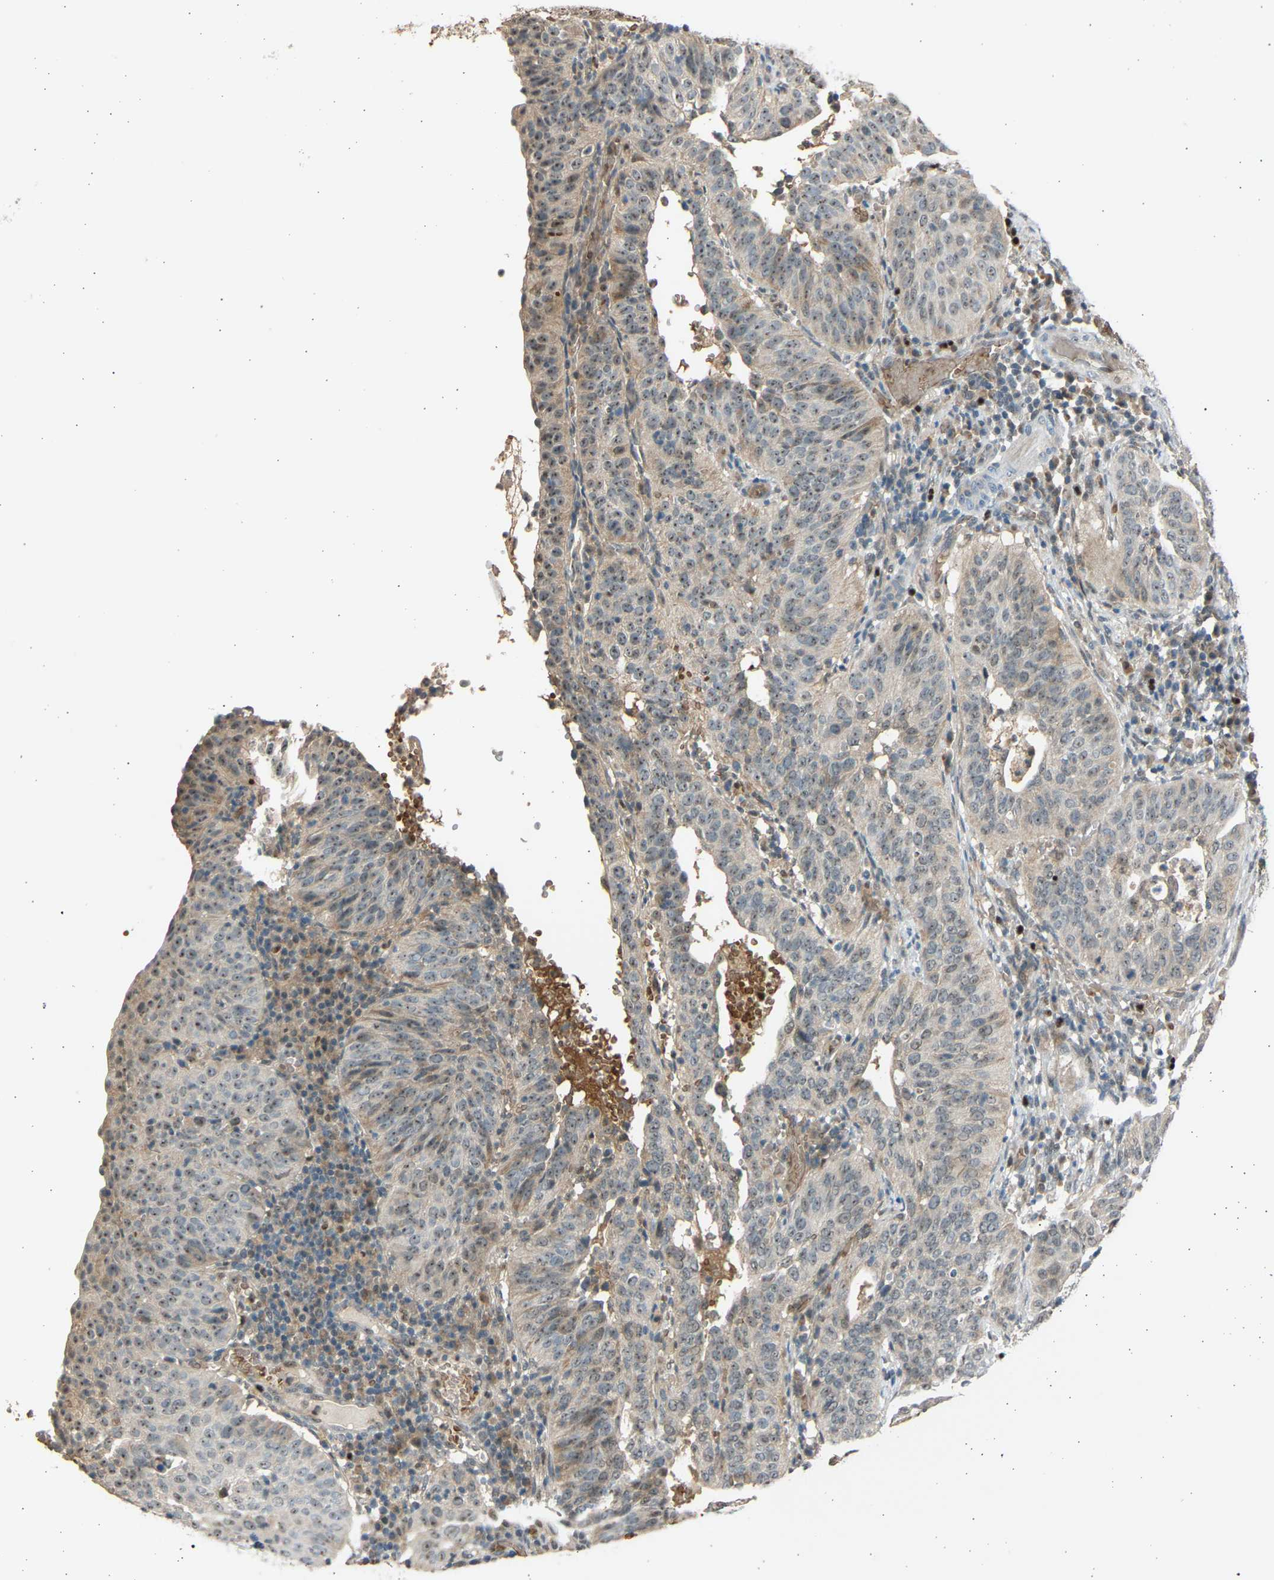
{"staining": {"intensity": "weak", "quantity": "25%-75%", "location": "nuclear"}, "tissue": "cervical cancer", "cell_type": "Tumor cells", "image_type": "cancer", "snomed": [{"axis": "morphology", "description": "Squamous cell carcinoma, NOS"}, {"axis": "topography", "description": "Cervix"}], "caption": "A micrograph showing weak nuclear expression in about 25%-75% of tumor cells in cervical squamous cell carcinoma, as visualized by brown immunohistochemical staining.", "gene": "BIRC2", "patient": {"sex": "female", "age": 39}}